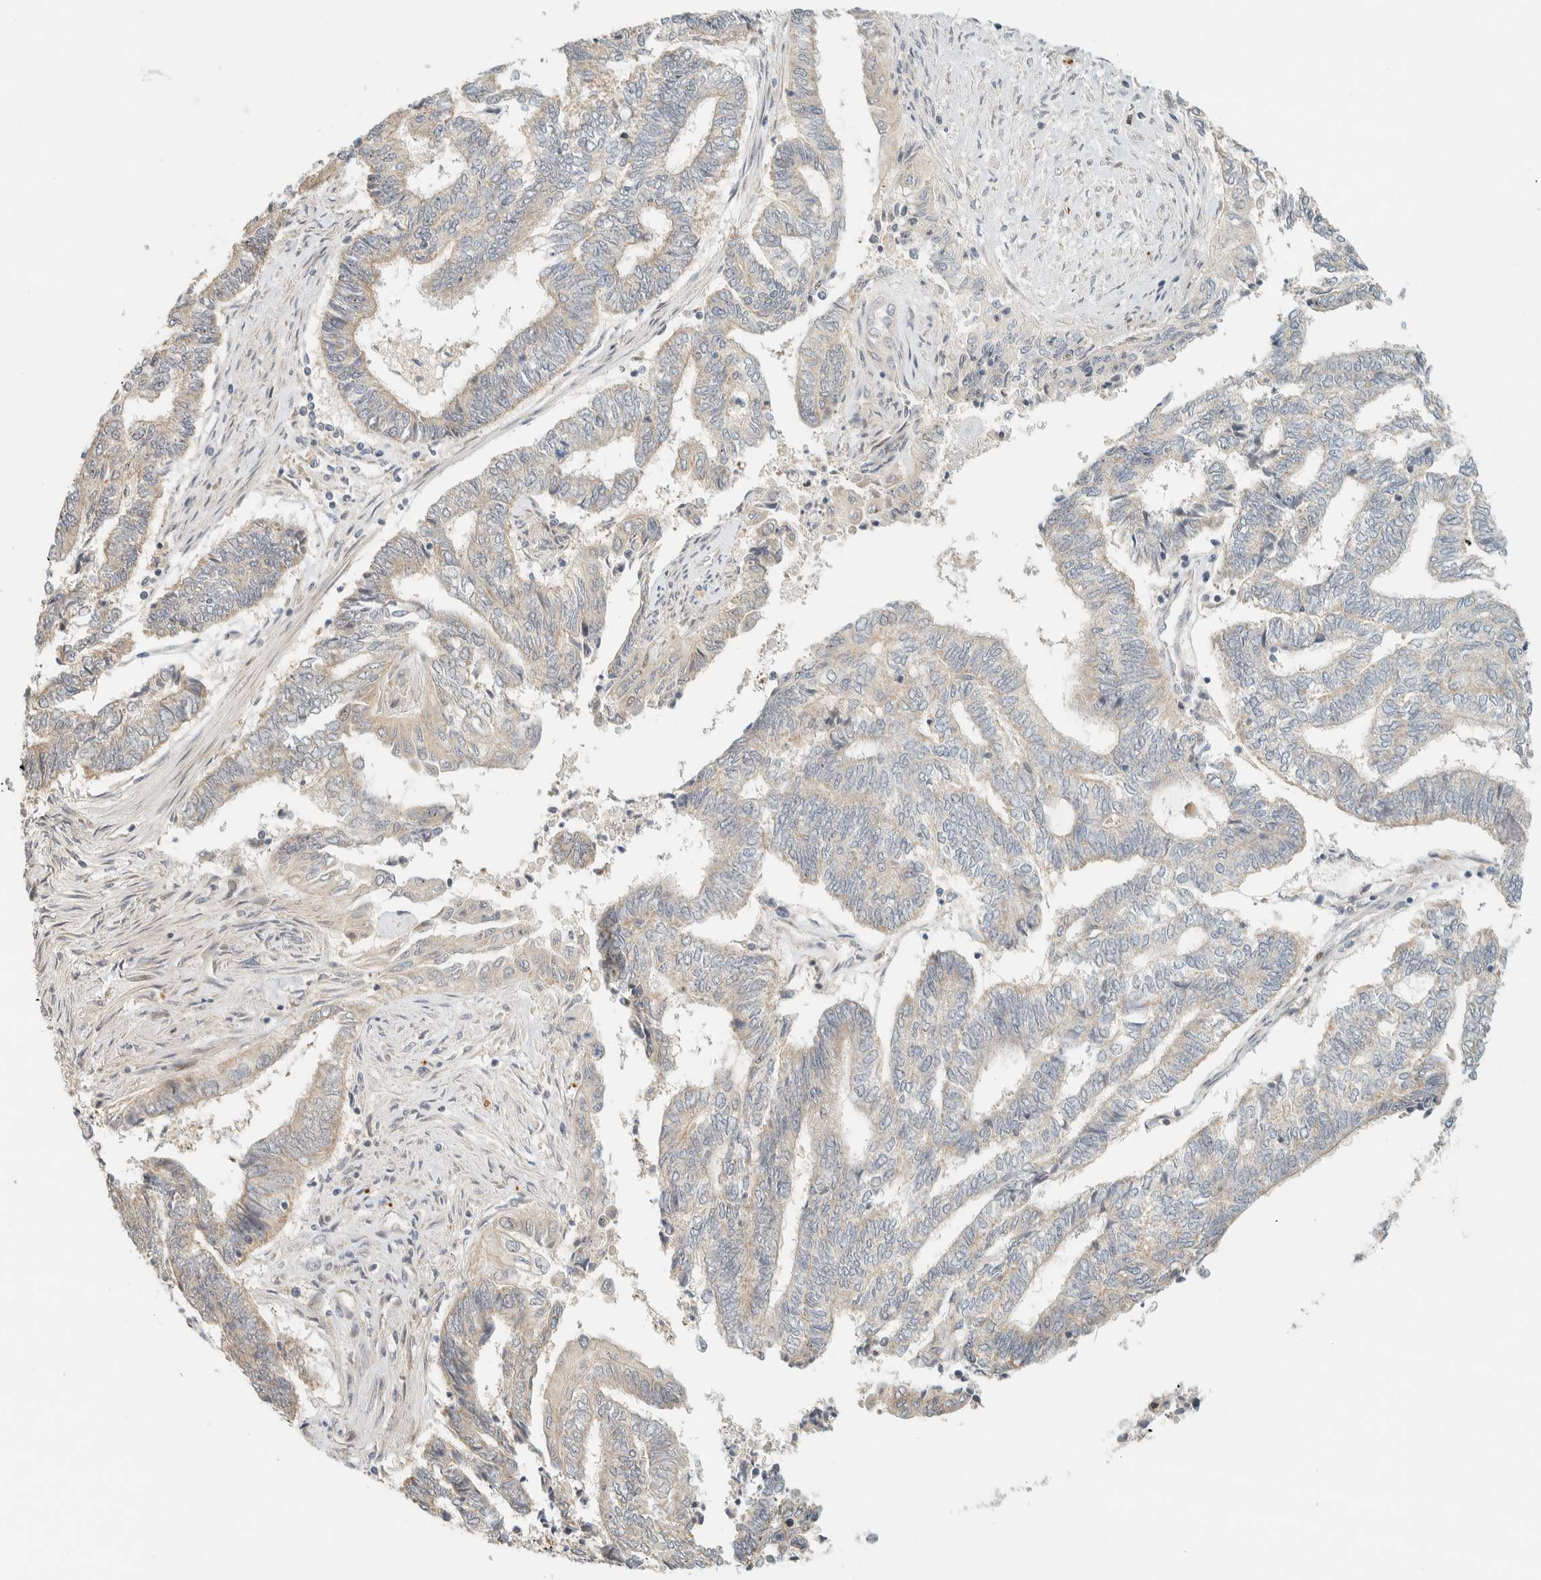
{"staining": {"intensity": "weak", "quantity": "<25%", "location": "cytoplasmic/membranous"}, "tissue": "endometrial cancer", "cell_type": "Tumor cells", "image_type": "cancer", "snomed": [{"axis": "morphology", "description": "Adenocarcinoma, NOS"}, {"axis": "topography", "description": "Uterus"}, {"axis": "topography", "description": "Endometrium"}], "caption": "Protein analysis of endometrial adenocarcinoma reveals no significant expression in tumor cells. (Stains: DAB immunohistochemistry (IHC) with hematoxylin counter stain, Microscopy: brightfield microscopy at high magnification).", "gene": "CCDC171", "patient": {"sex": "female", "age": 70}}